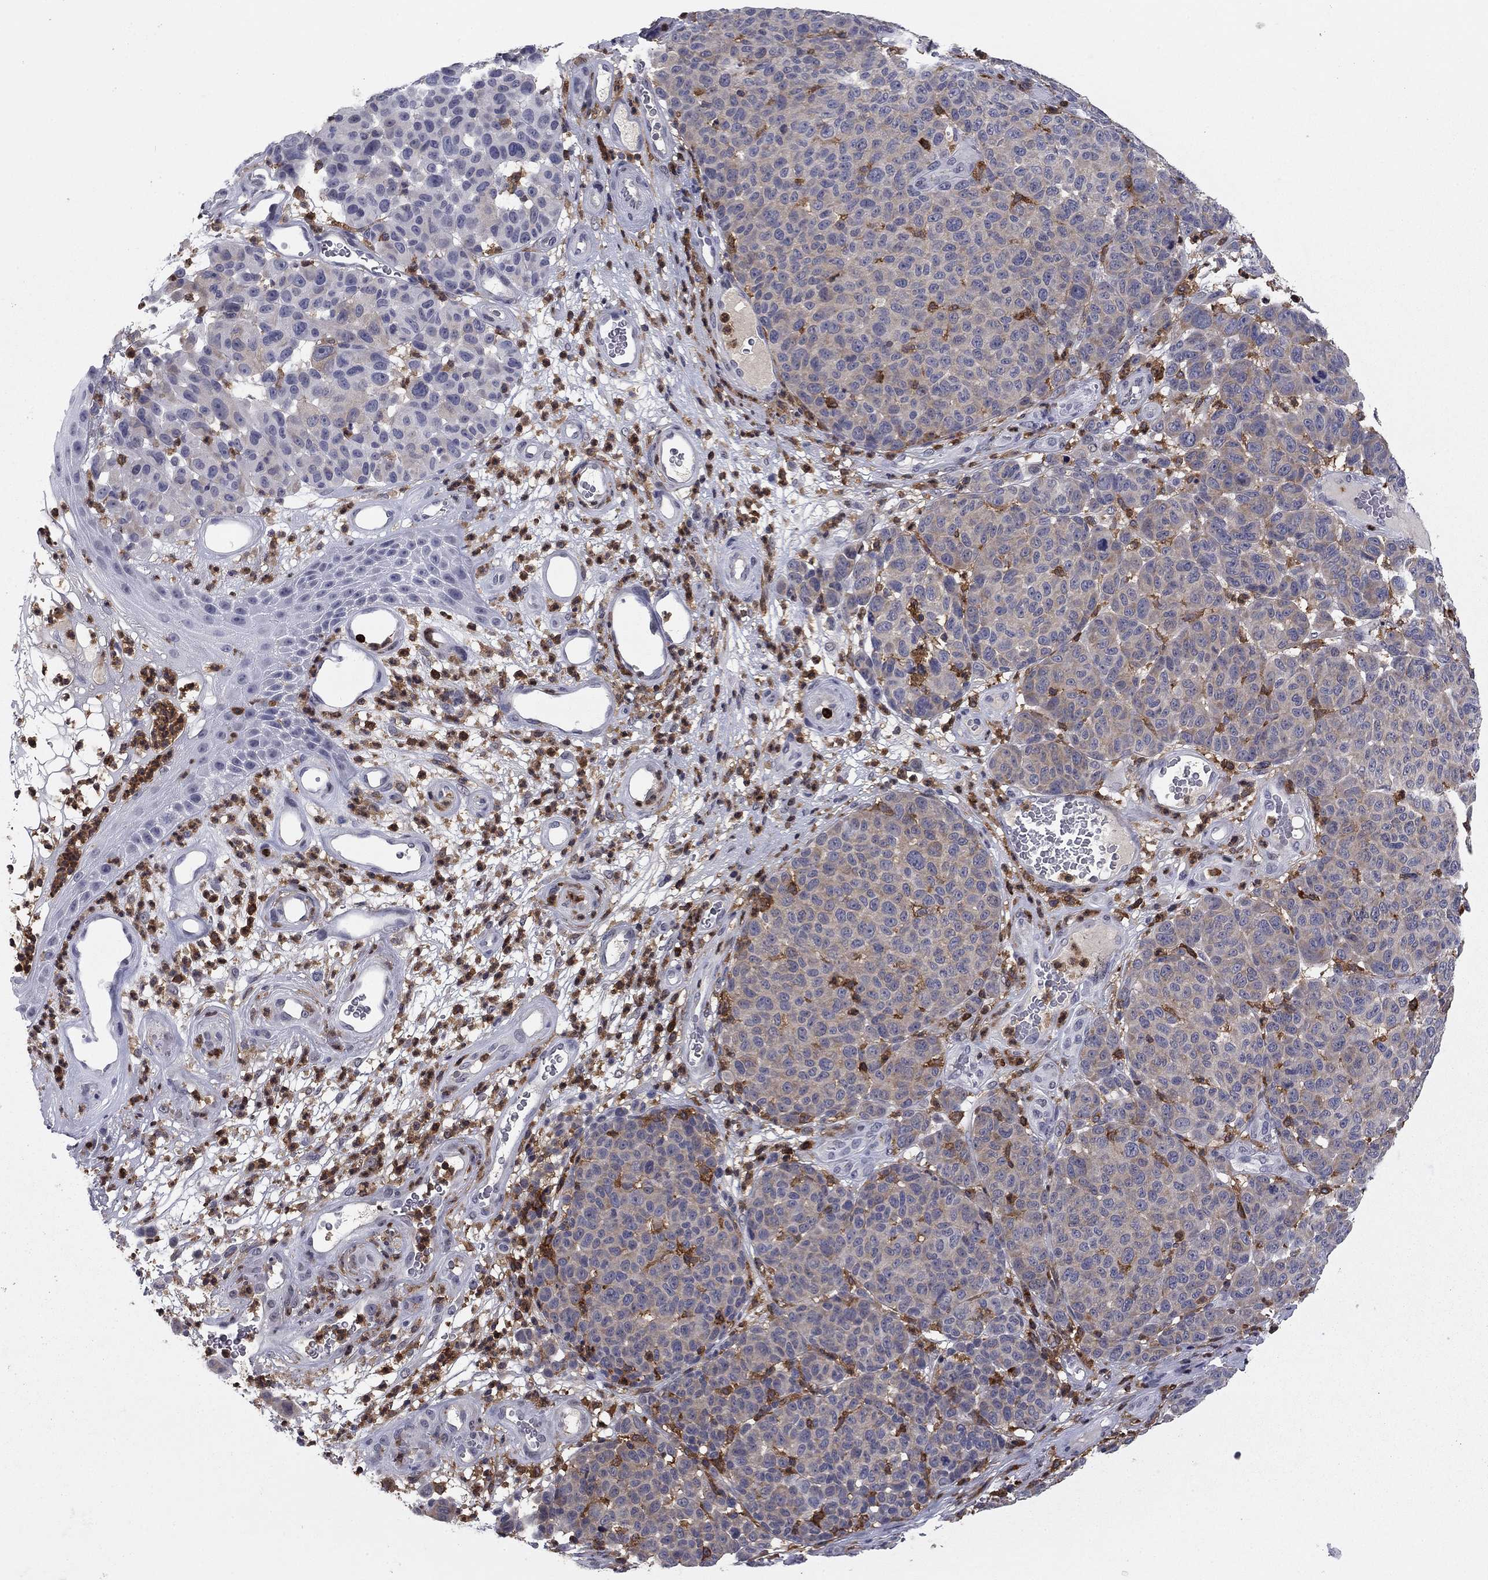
{"staining": {"intensity": "negative", "quantity": "none", "location": "none"}, "tissue": "melanoma", "cell_type": "Tumor cells", "image_type": "cancer", "snomed": [{"axis": "morphology", "description": "Malignant melanoma, NOS"}, {"axis": "topography", "description": "Skin"}], "caption": "Immunohistochemical staining of human malignant melanoma displays no significant staining in tumor cells.", "gene": "PLCB2", "patient": {"sex": "male", "age": 59}}